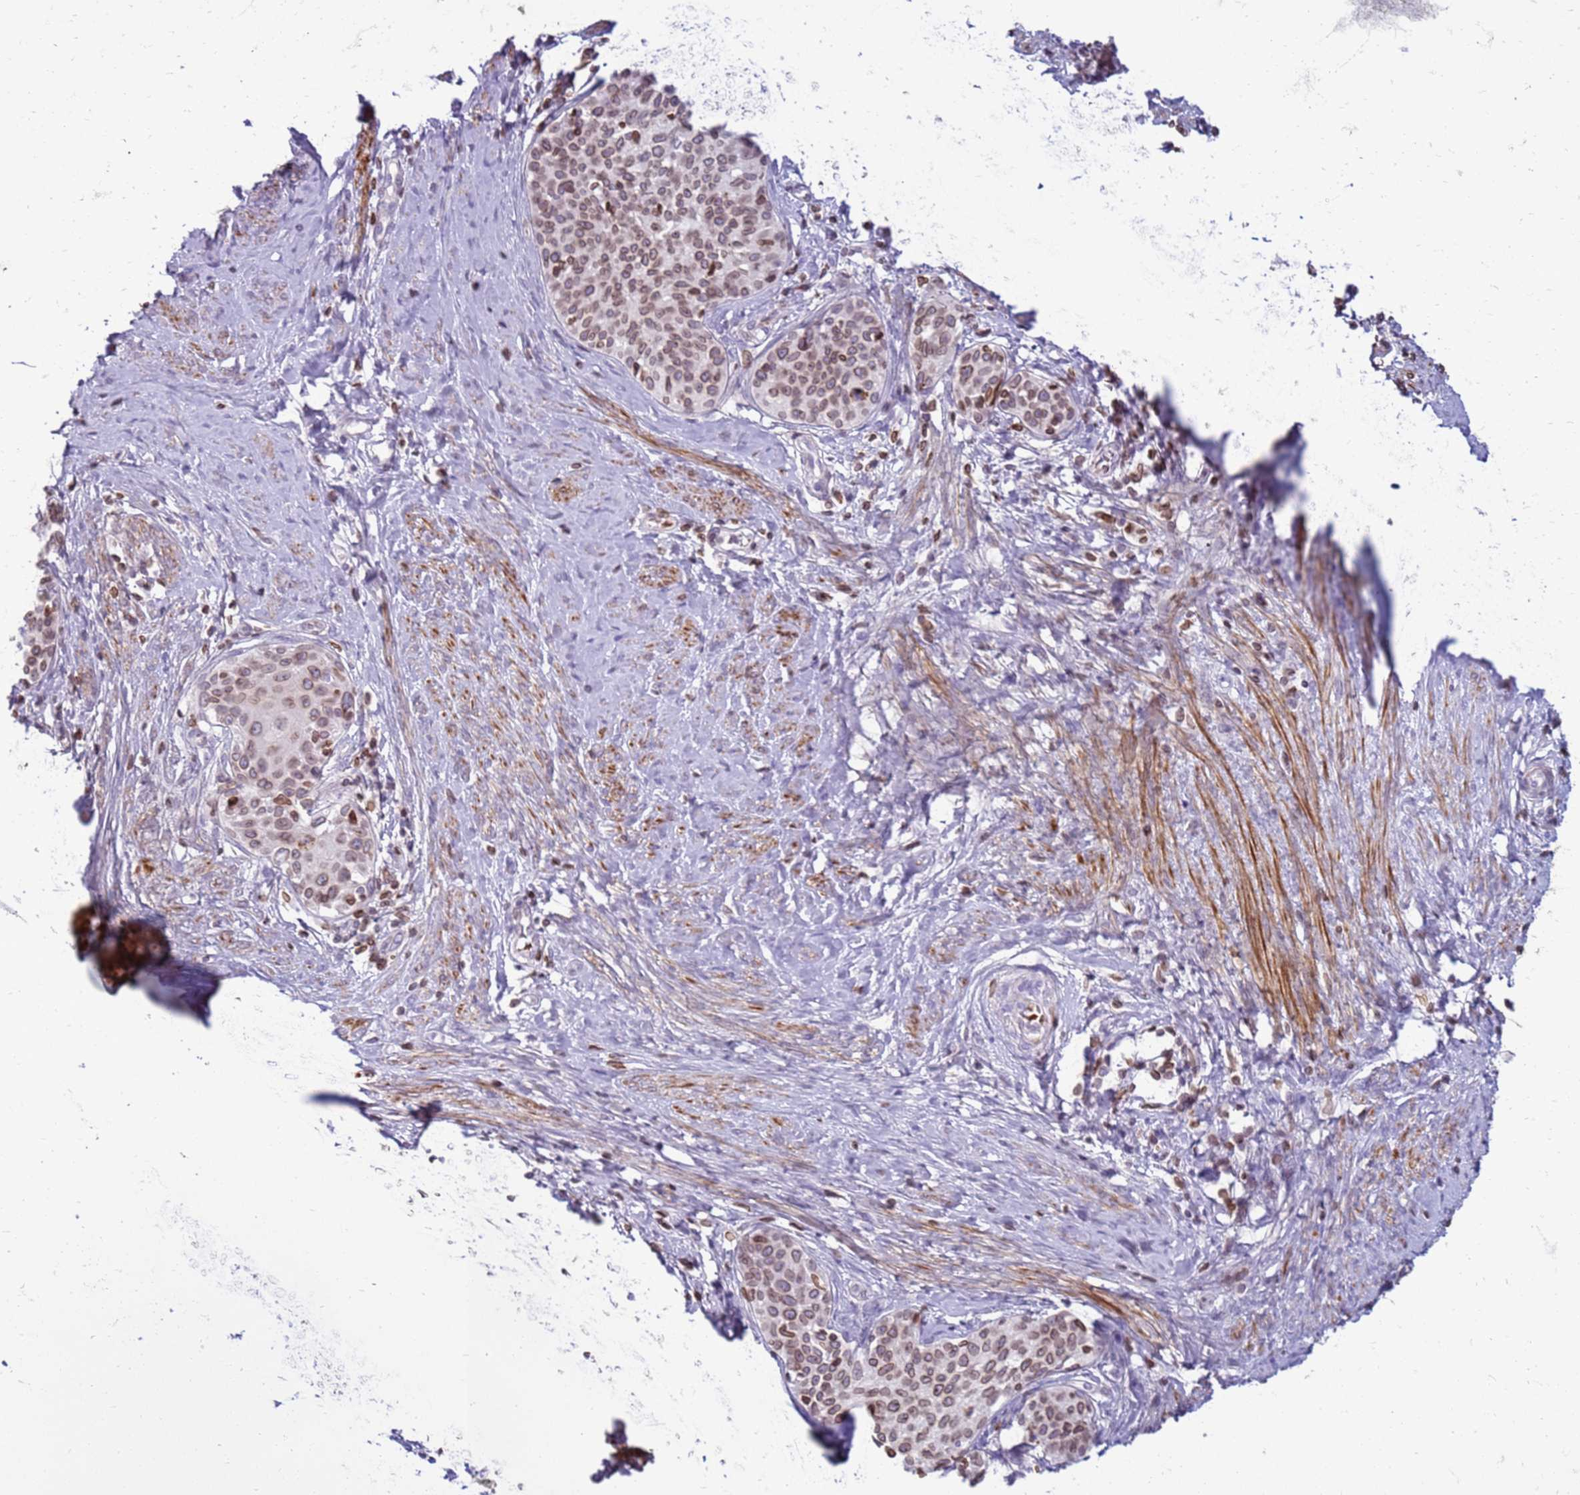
{"staining": {"intensity": "moderate", "quantity": ">75%", "location": "cytoplasmic/membranous,nuclear"}, "tissue": "cervical cancer", "cell_type": "Tumor cells", "image_type": "cancer", "snomed": [{"axis": "morphology", "description": "Squamous cell carcinoma, NOS"}, {"axis": "morphology", "description": "Adenocarcinoma, NOS"}, {"axis": "topography", "description": "Cervix"}], "caption": "Immunohistochemical staining of cervical cancer demonstrates moderate cytoplasmic/membranous and nuclear protein positivity in approximately >75% of tumor cells. (IHC, brightfield microscopy, high magnification).", "gene": "METTL25B", "patient": {"sex": "female", "age": 52}}